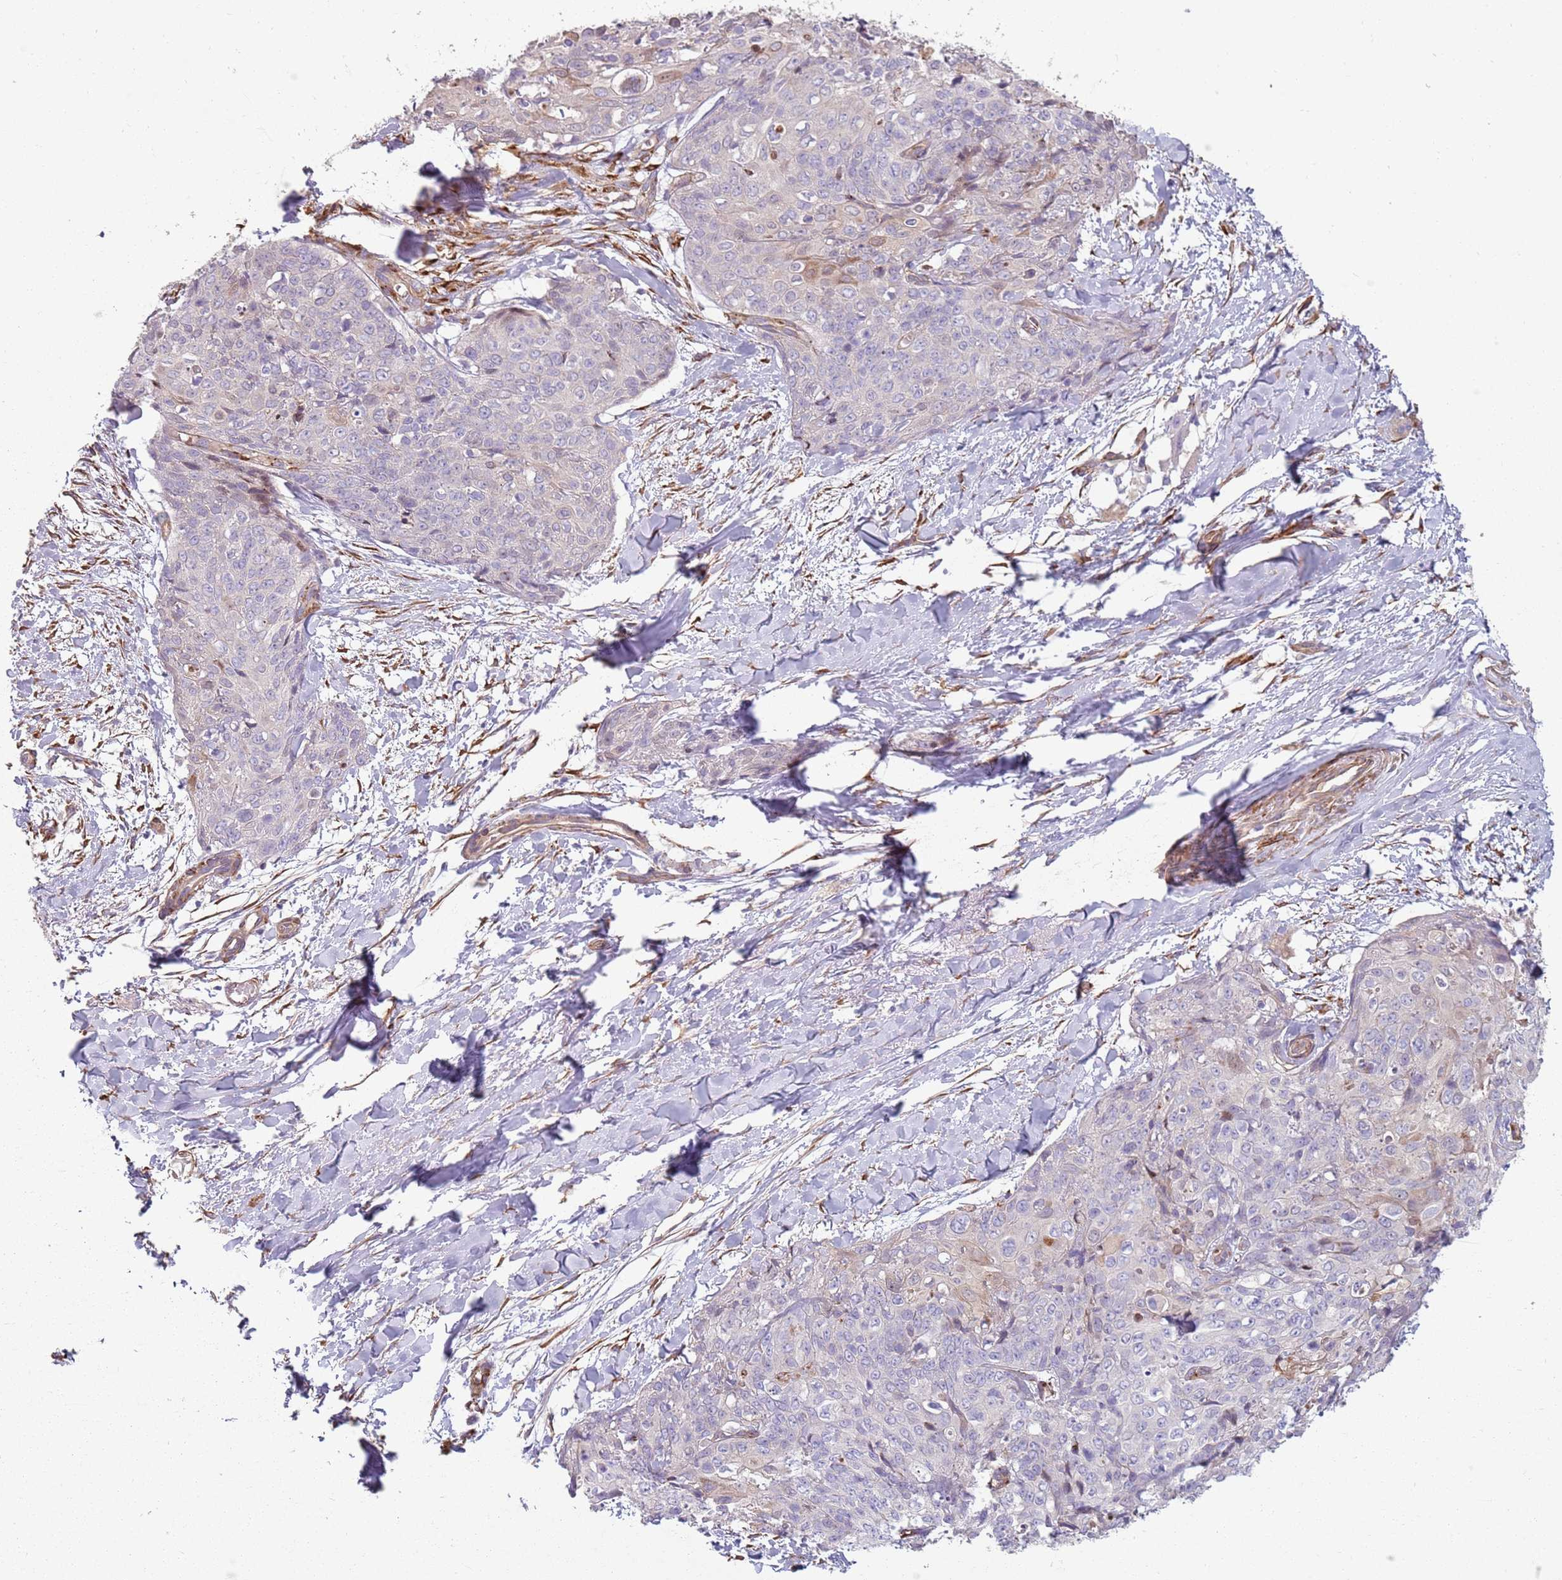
{"staining": {"intensity": "negative", "quantity": "none", "location": "none"}, "tissue": "skin cancer", "cell_type": "Tumor cells", "image_type": "cancer", "snomed": [{"axis": "morphology", "description": "Squamous cell carcinoma, NOS"}, {"axis": "topography", "description": "Skin"}, {"axis": "topography", "description": "Vulva"}], "caption": "DAB (3,3'-diaminobenzidine) immunohistochemical staining of skin cancer exhibits no significant staining in tumor cells. (Stains: DAB immunohistochemistry with hematoxylin counter stain, Microscopy: brightfield microscopy at high magnification).", "gene": "PHLPP2", "patient": {"sex": "female", "age": 85}}